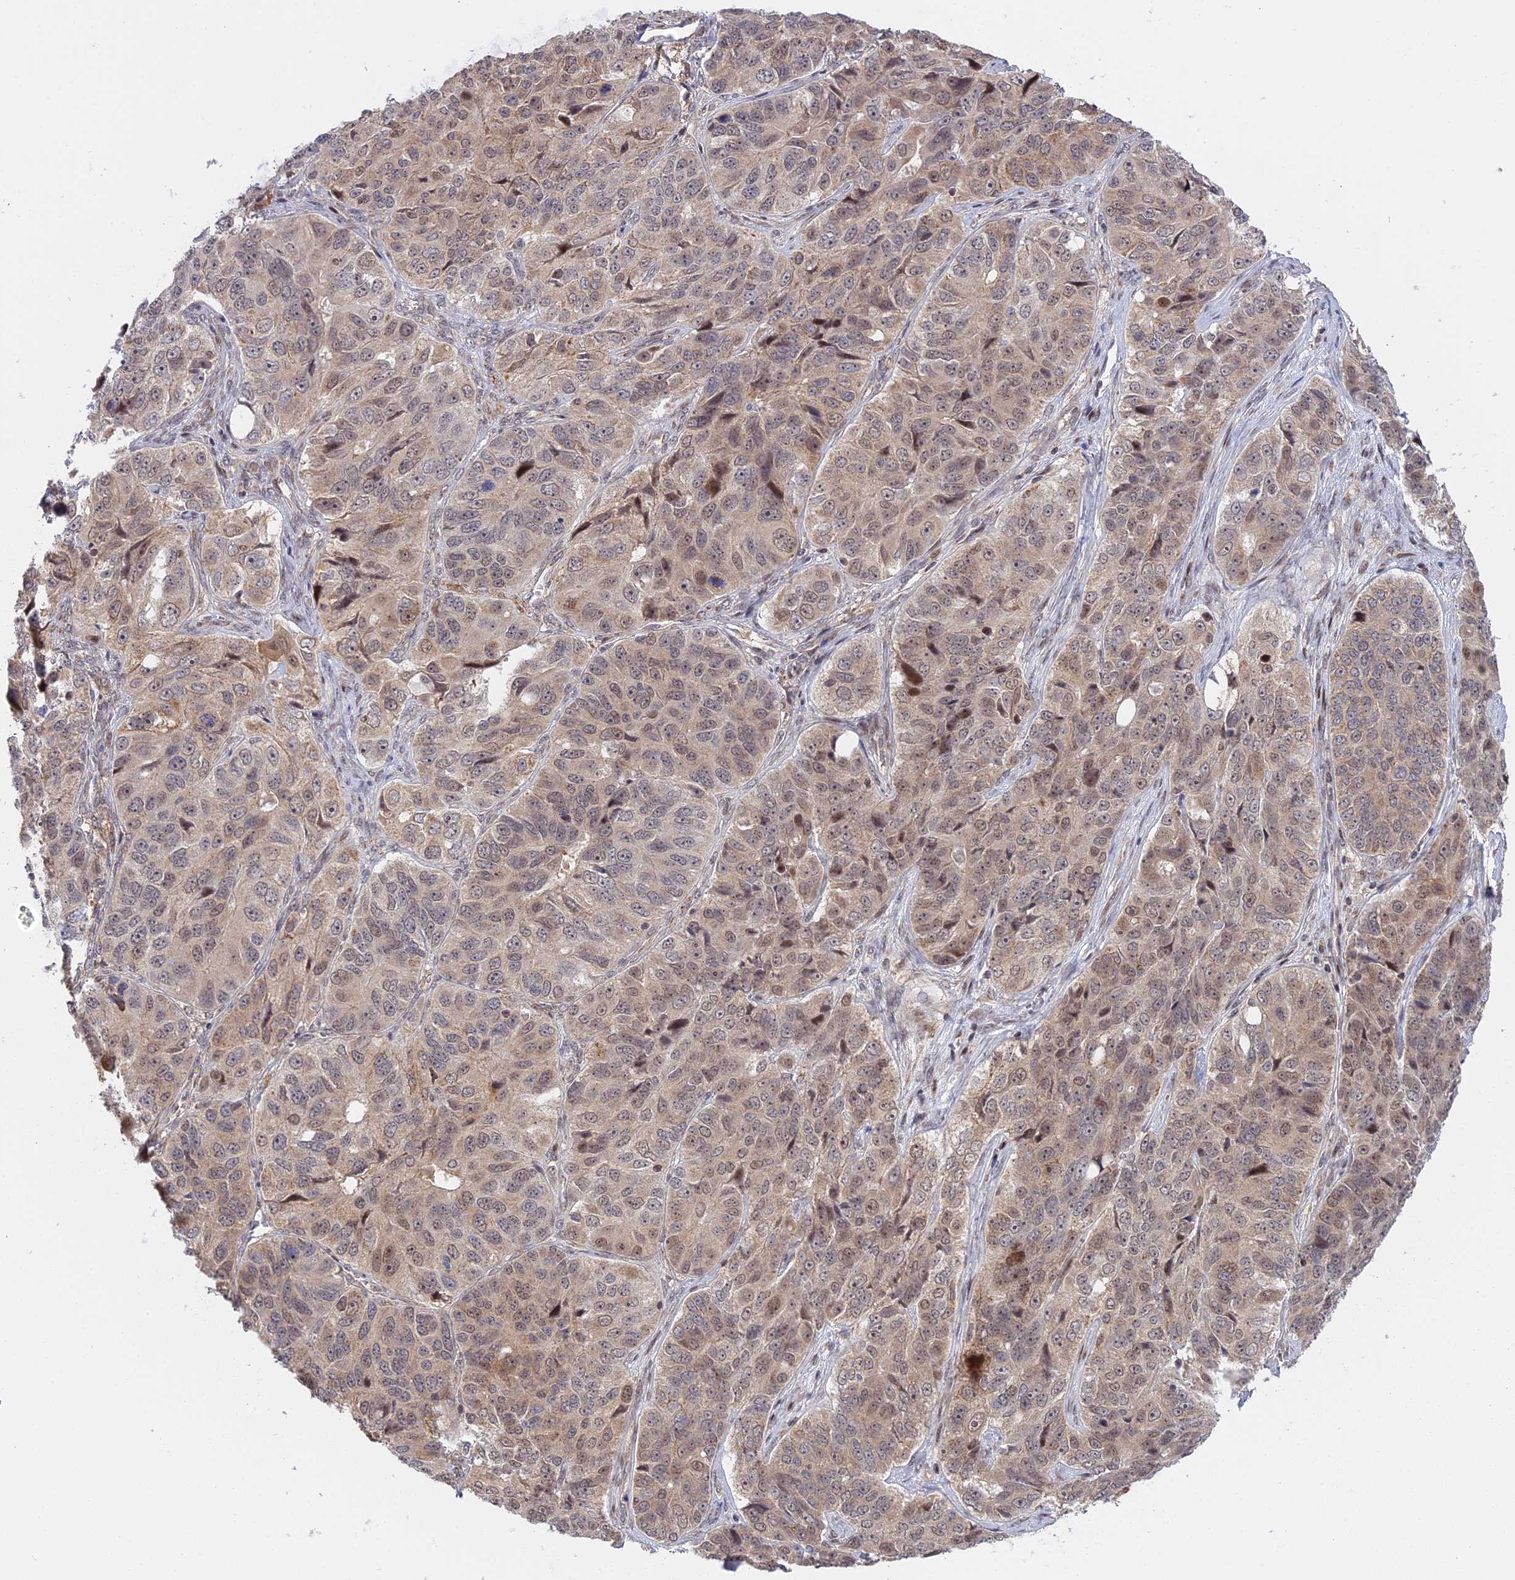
{"staining": {"intensity": "moderate", "quantity": "25%-75%", "location": "cytoplasmic/membranous,nuclear"}, "tissue": "ovarian cancer", "cell_type": "Tumor cells", "image_type": "cancer", "snomed": [{"axis": "morphology", "description": "Carcinoma, endometroid"}, {"axis": "topography", "description": "Ovary"}], "caption": "A high-resolution micrograph shows IHC staining of ovarian cancer (endometroid carcinoma), which exhibits moderate cytoplasmic/membranous and nuclear positivity in about 25%-75% of tumor cells. (Stains: DAB in brown, nuclei in blue, Microscopy: brightfield microscopy at high magnification).", "gene": "GSKIP", "patient": {"sex": "female", "age": 51}}